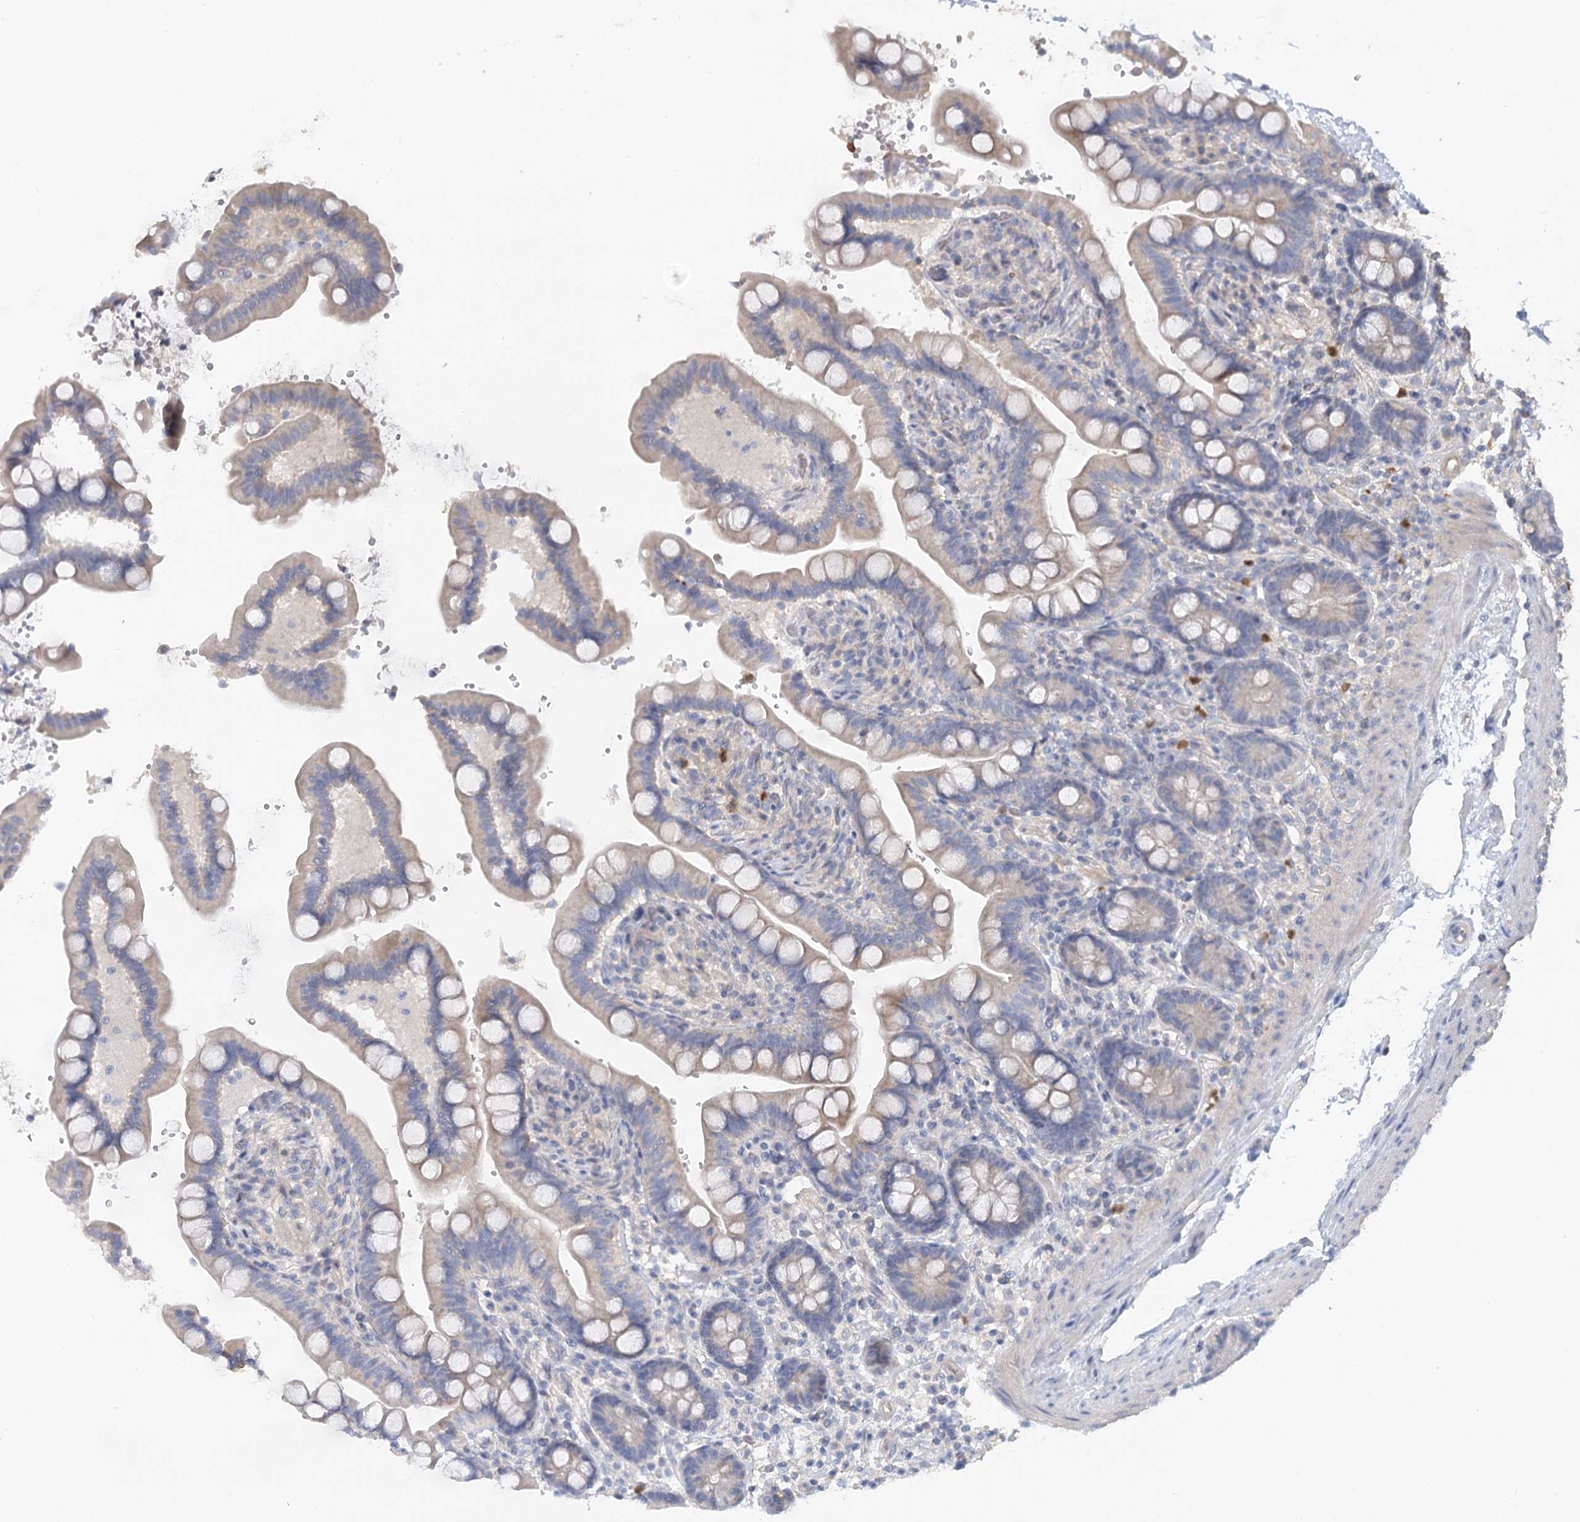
{"staining": {"intensity": "negative", "quantity": "none", "location": "none"}, "tissue": "colon", "cell_type": "Endothelial cells", "image_type": "normal", "snomed": [{"axis": "morphology", "description": "Normal tissue, NOS"}, {"axis": "topography", "description": "Smooth muscle"}, {"axis": "topography", "description": "Colon"}], "caption": "This histopathology image is of normal colon stained with IHC to label a protein in brown with the nuclei are counter-stained blue. There is no positivity in endothelial cells.", "gene": "EPB41L5", "patient": {"sex": "male", "age": 73}}